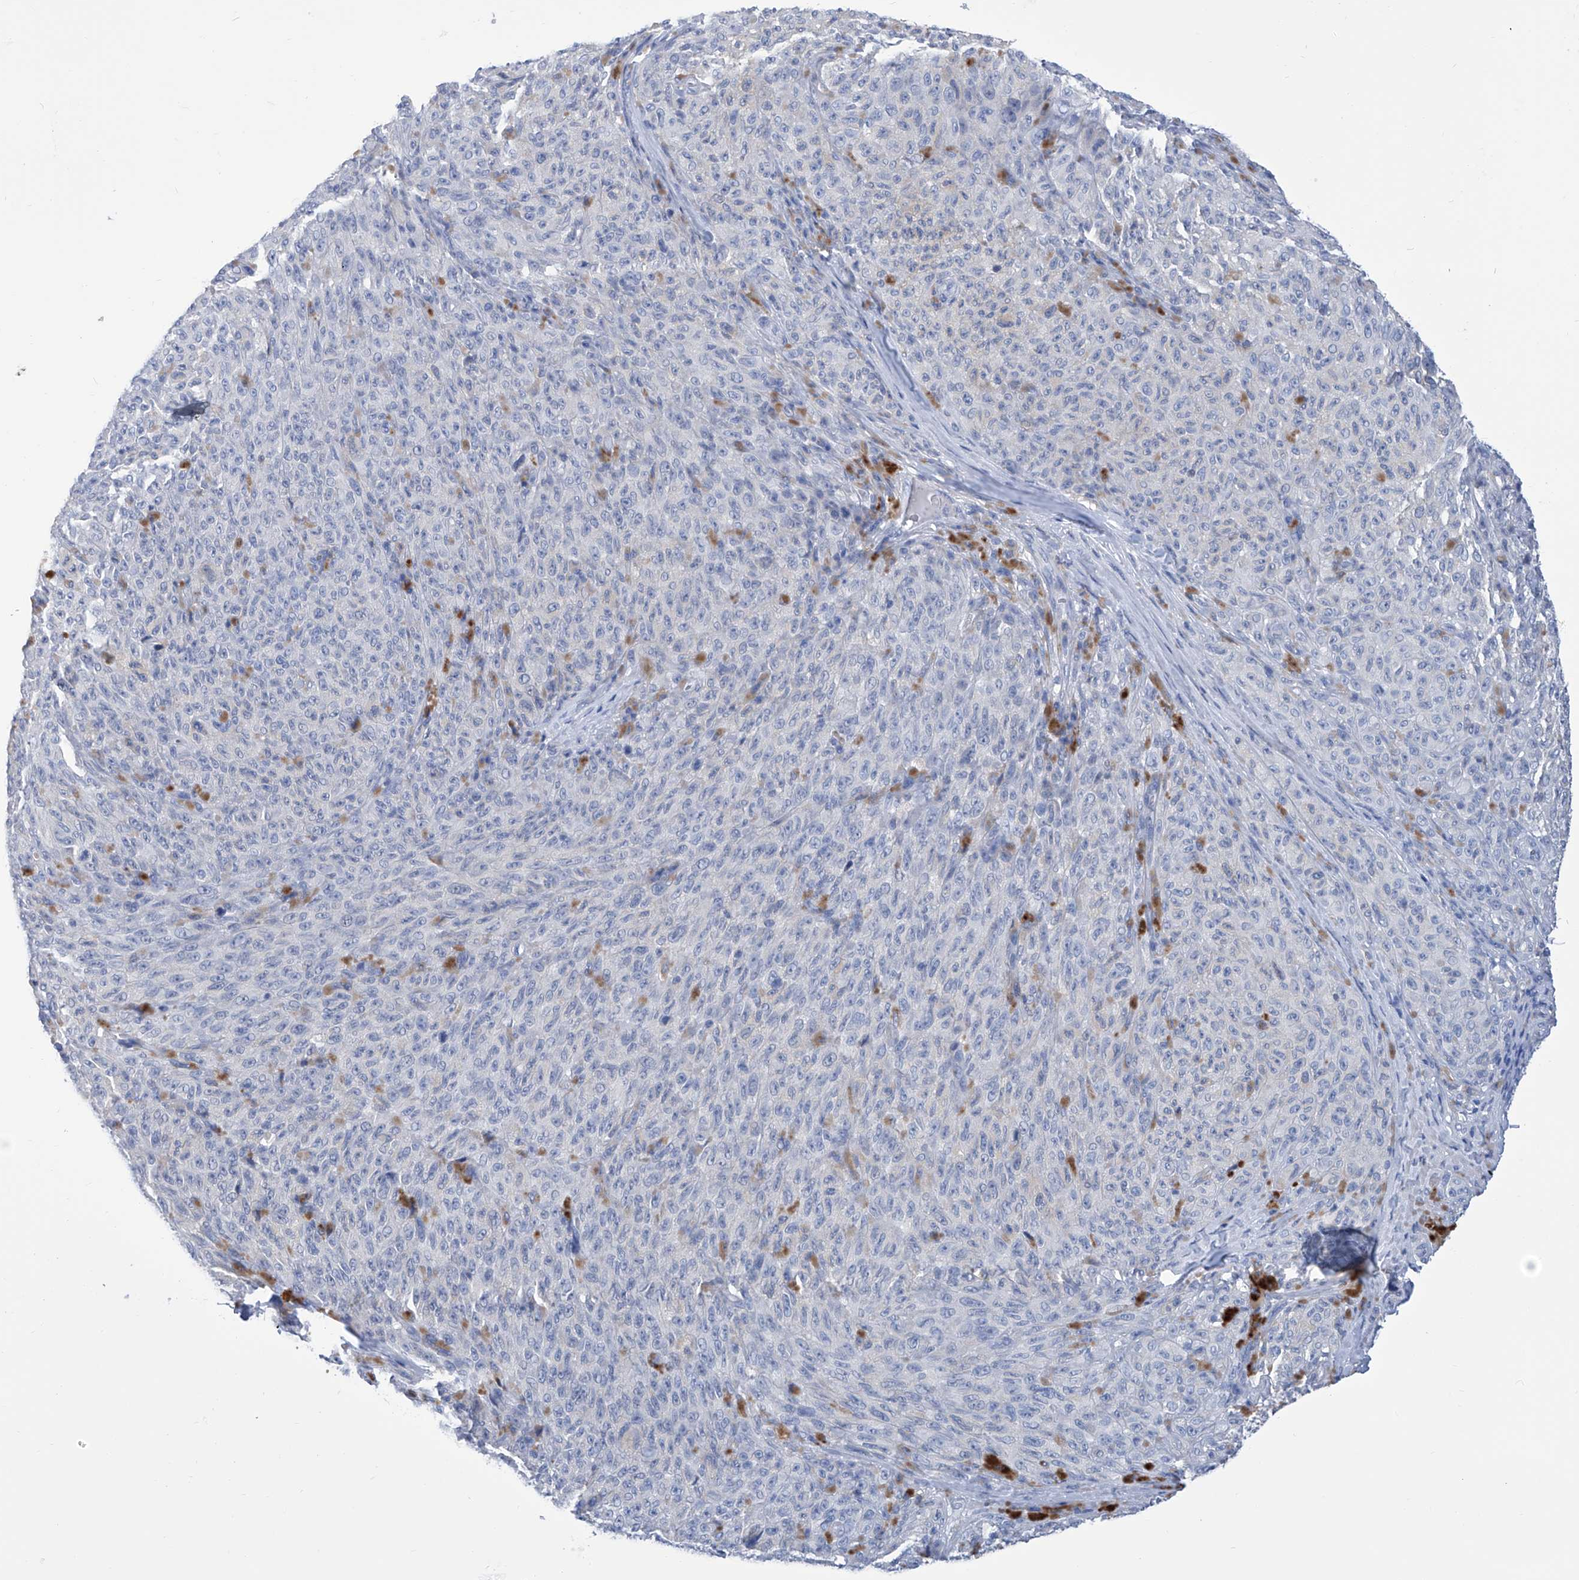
{"staining": {"intensity": "negative", "quantity": "none", "location": "none"}, "tissue": "melanoma", "cell_type": "Tumor cells", "image_type": "cancer", "snomed": [{"axis": "morphology", "description": "Malignant melanoma, NOS"}, {"axis": "topography", "description": "Skin"}], "caption": "Human melanoma stained for a protein using immunohistochemistry (IHC) demonstrates no positivity in tumor cells.", "gene": "IMPA2", "patient": {"sex": "female", "age": 82}}